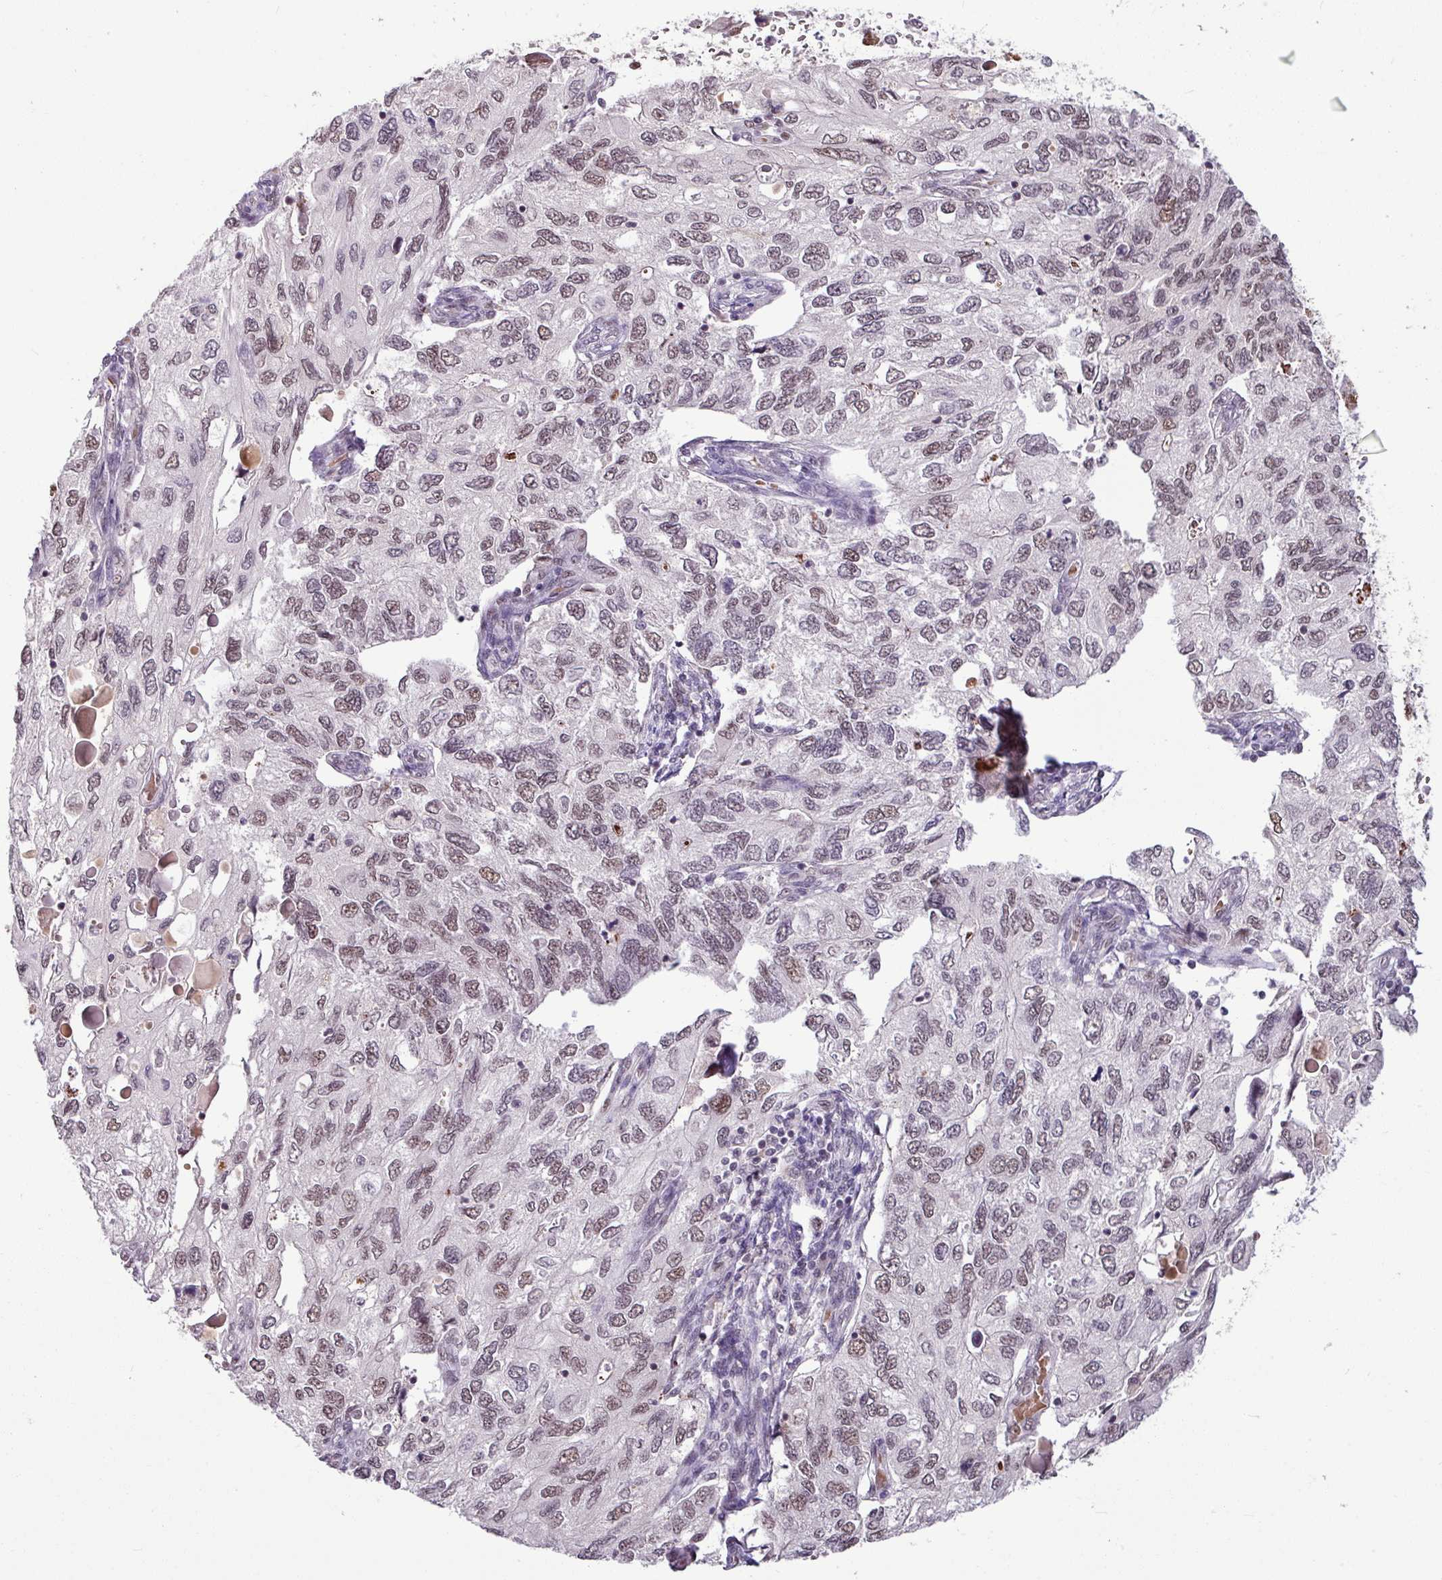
{"staining": {"intensity": "moderate", "quantity": "25%-75%", "location": "nuclear"}, "tissue": "endometrial cancer", "cell_type": "Tumor cells", "image_type": "cancer", "snomed": [{"axis": "morphology", "description": "Carcinoma, NOS"}, {"axis": "topography", "description": "Uterus"}], "caption": "Endometrial cancer stained with immunohistochemistry (IHC) exhibits moderate nuclear expression in approximately 25%-75% of tumor cells. The staining was performed using DAB to visualize the protein expression in brown, while the nuclei were stained in blue with hematoxylin (Magnification: 20x).", "gene": "TDG", "patient": {"sex": "female", "age": 76}}